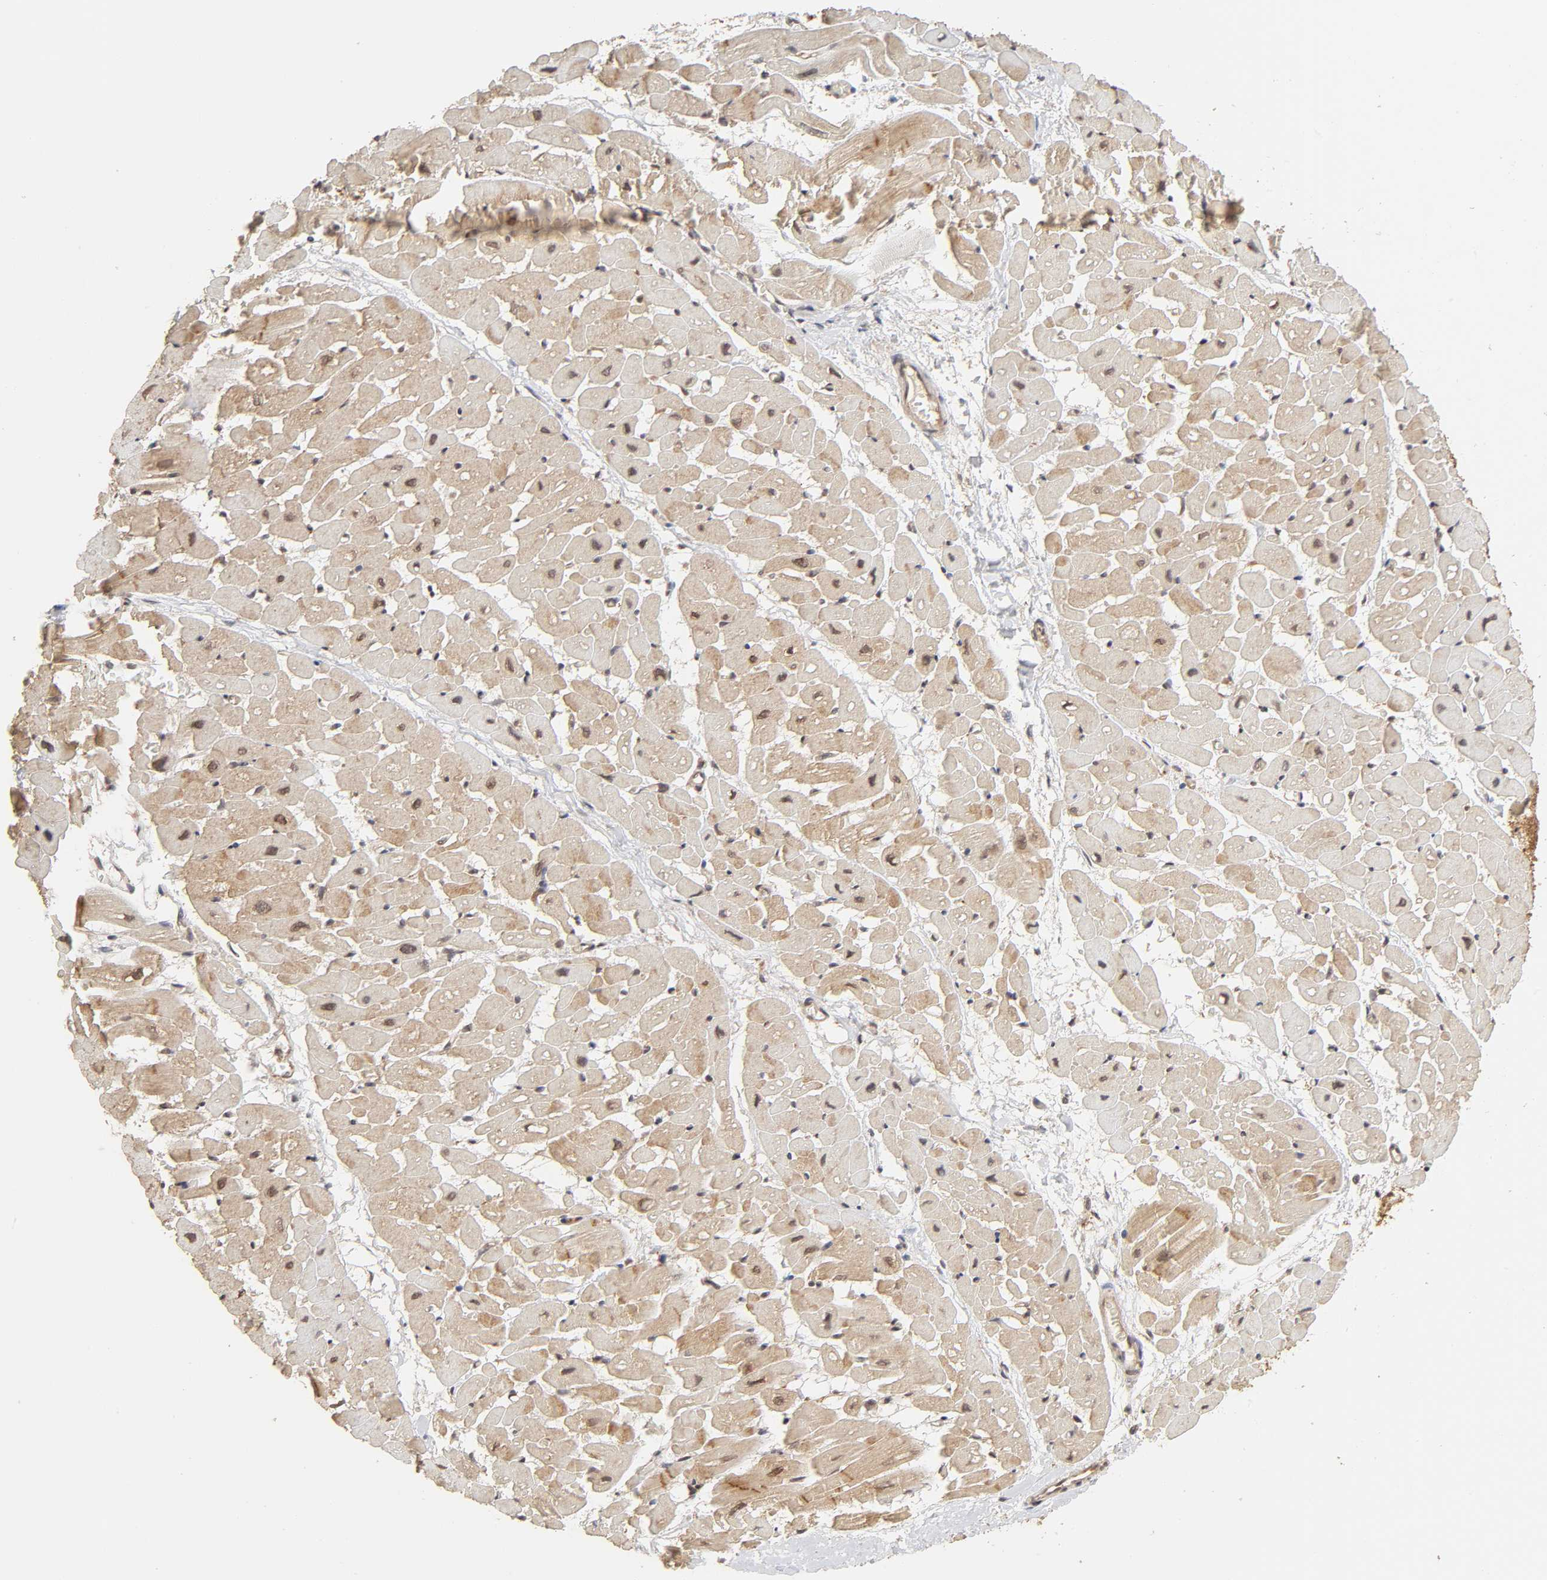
{"staining": {"intensity": "moderate", "quantity": ">75%", "location": "cytoplasmic/membranous"}, "tissue": "heart muscle", "cell_type": "Cardiomyocytes", "image_type": "normal", "snomed": [{"axis": "morphology", "description": "Normal tissue, NOS"}, {"axis": "topography", "description": "Heart"}], "caption": "DAB immunohistochemical staining of unremarkable heart muscle reveals moderate cytoplasmic/membranous protein positivity in approximately >75% of cardiomyocytes. (DAB (3,3'-diaminobenzidine) = brown stain, brightfield microscopy at high magnification).", "gene": "MAPK1", "patient": {"sex": "male", "age": 45}}